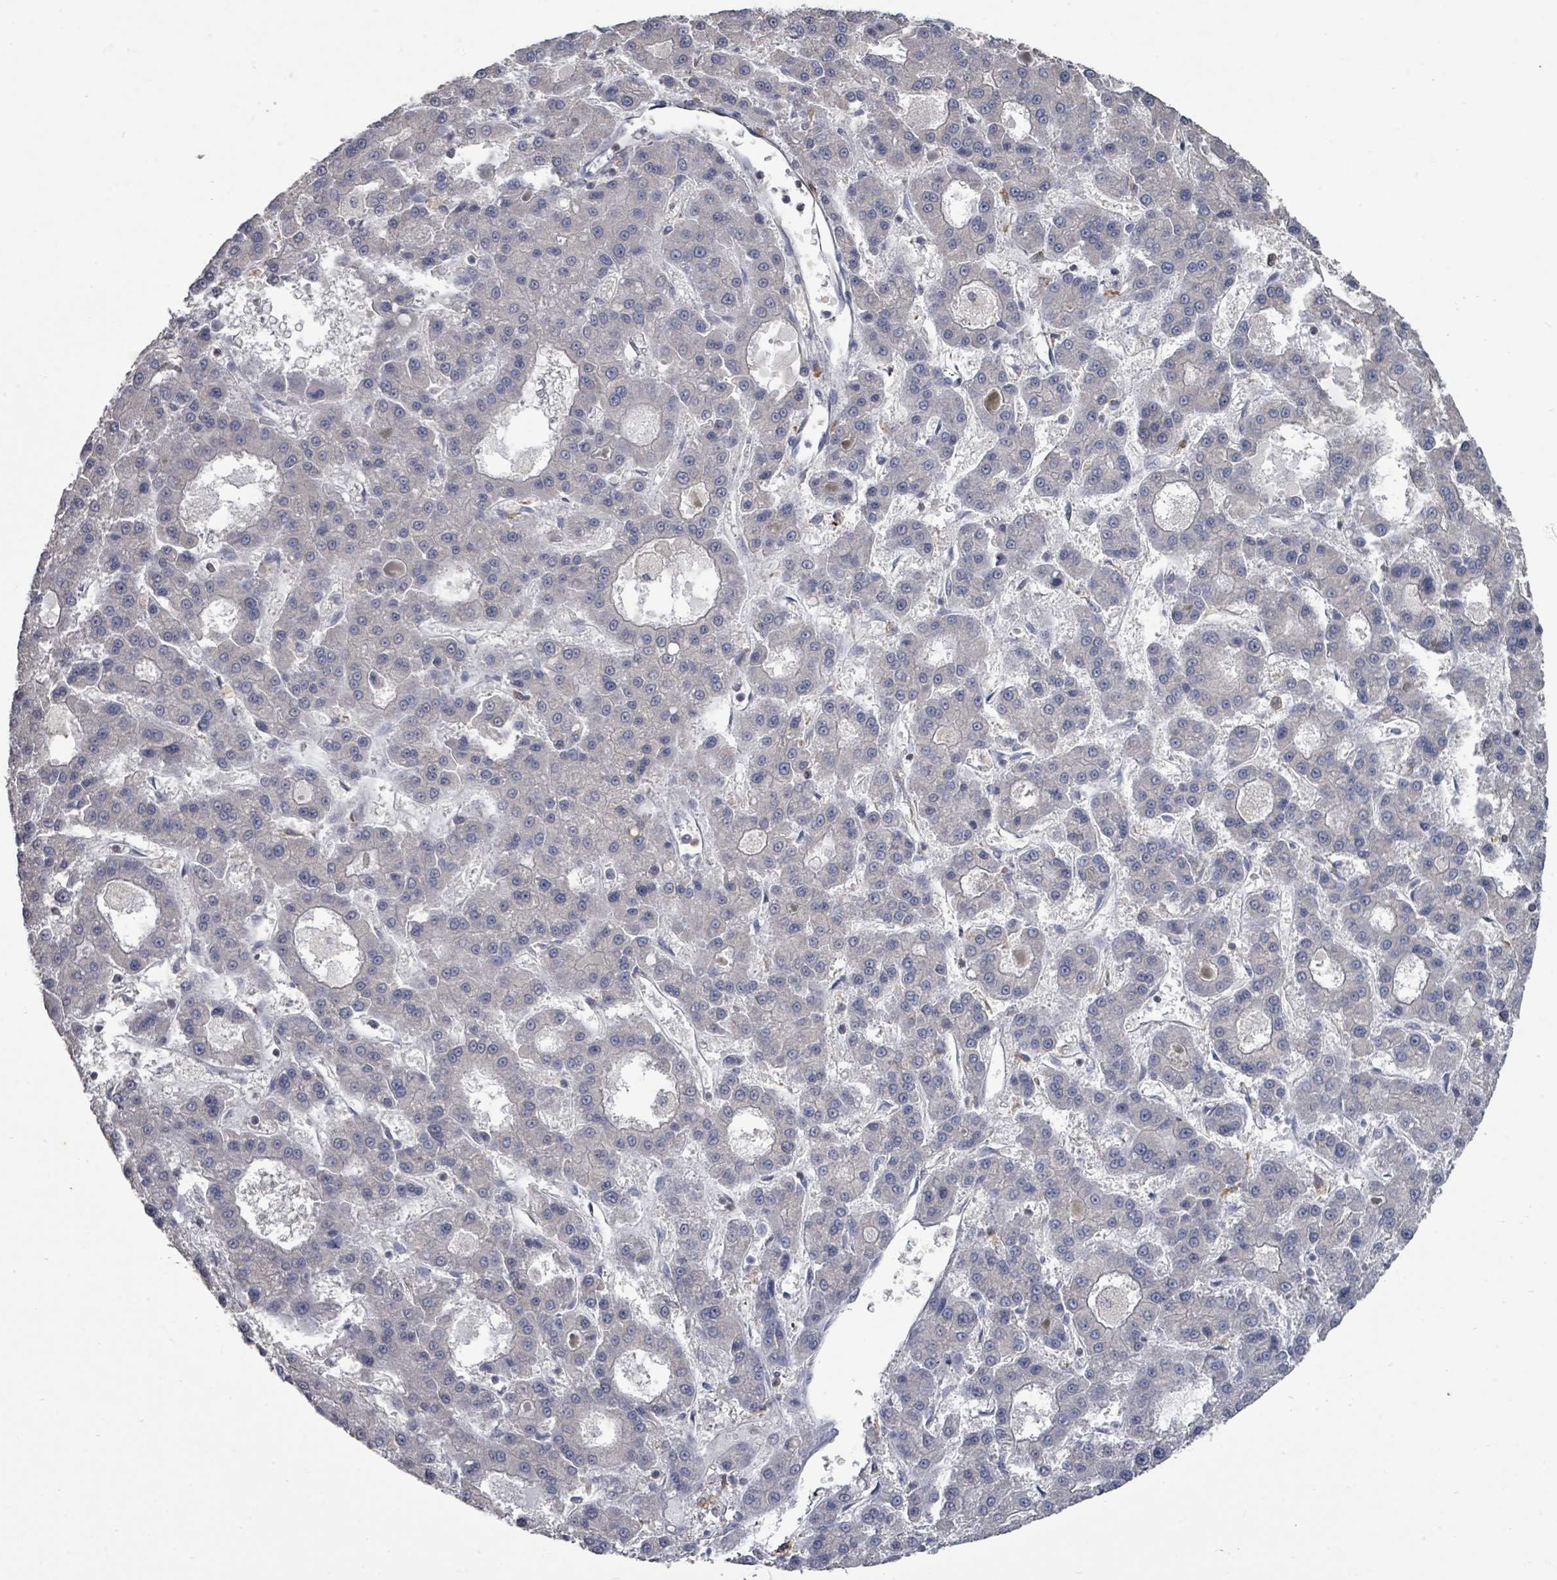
{"staining": {"intensity": "negative", "quantity": "none", "location": "none"}, "tissue": "liver cancer", "cell_type": "Tumor cells", "image_type": "cancer", "snomed": [{"axis": "morphology", "description": "Carcinoma, Hepatocellular, NOS"}, {"axis": "topography", "description": "Liver"}], "caption": "Tumor cells are negative for protein expression in human liver cancer (hepatocellular carcinoma). (DAB IHC visualized using brightfield microscopy, high magnification).", "gene": "SLC9A7", "patient": {"sex": "male", "age": 70}}